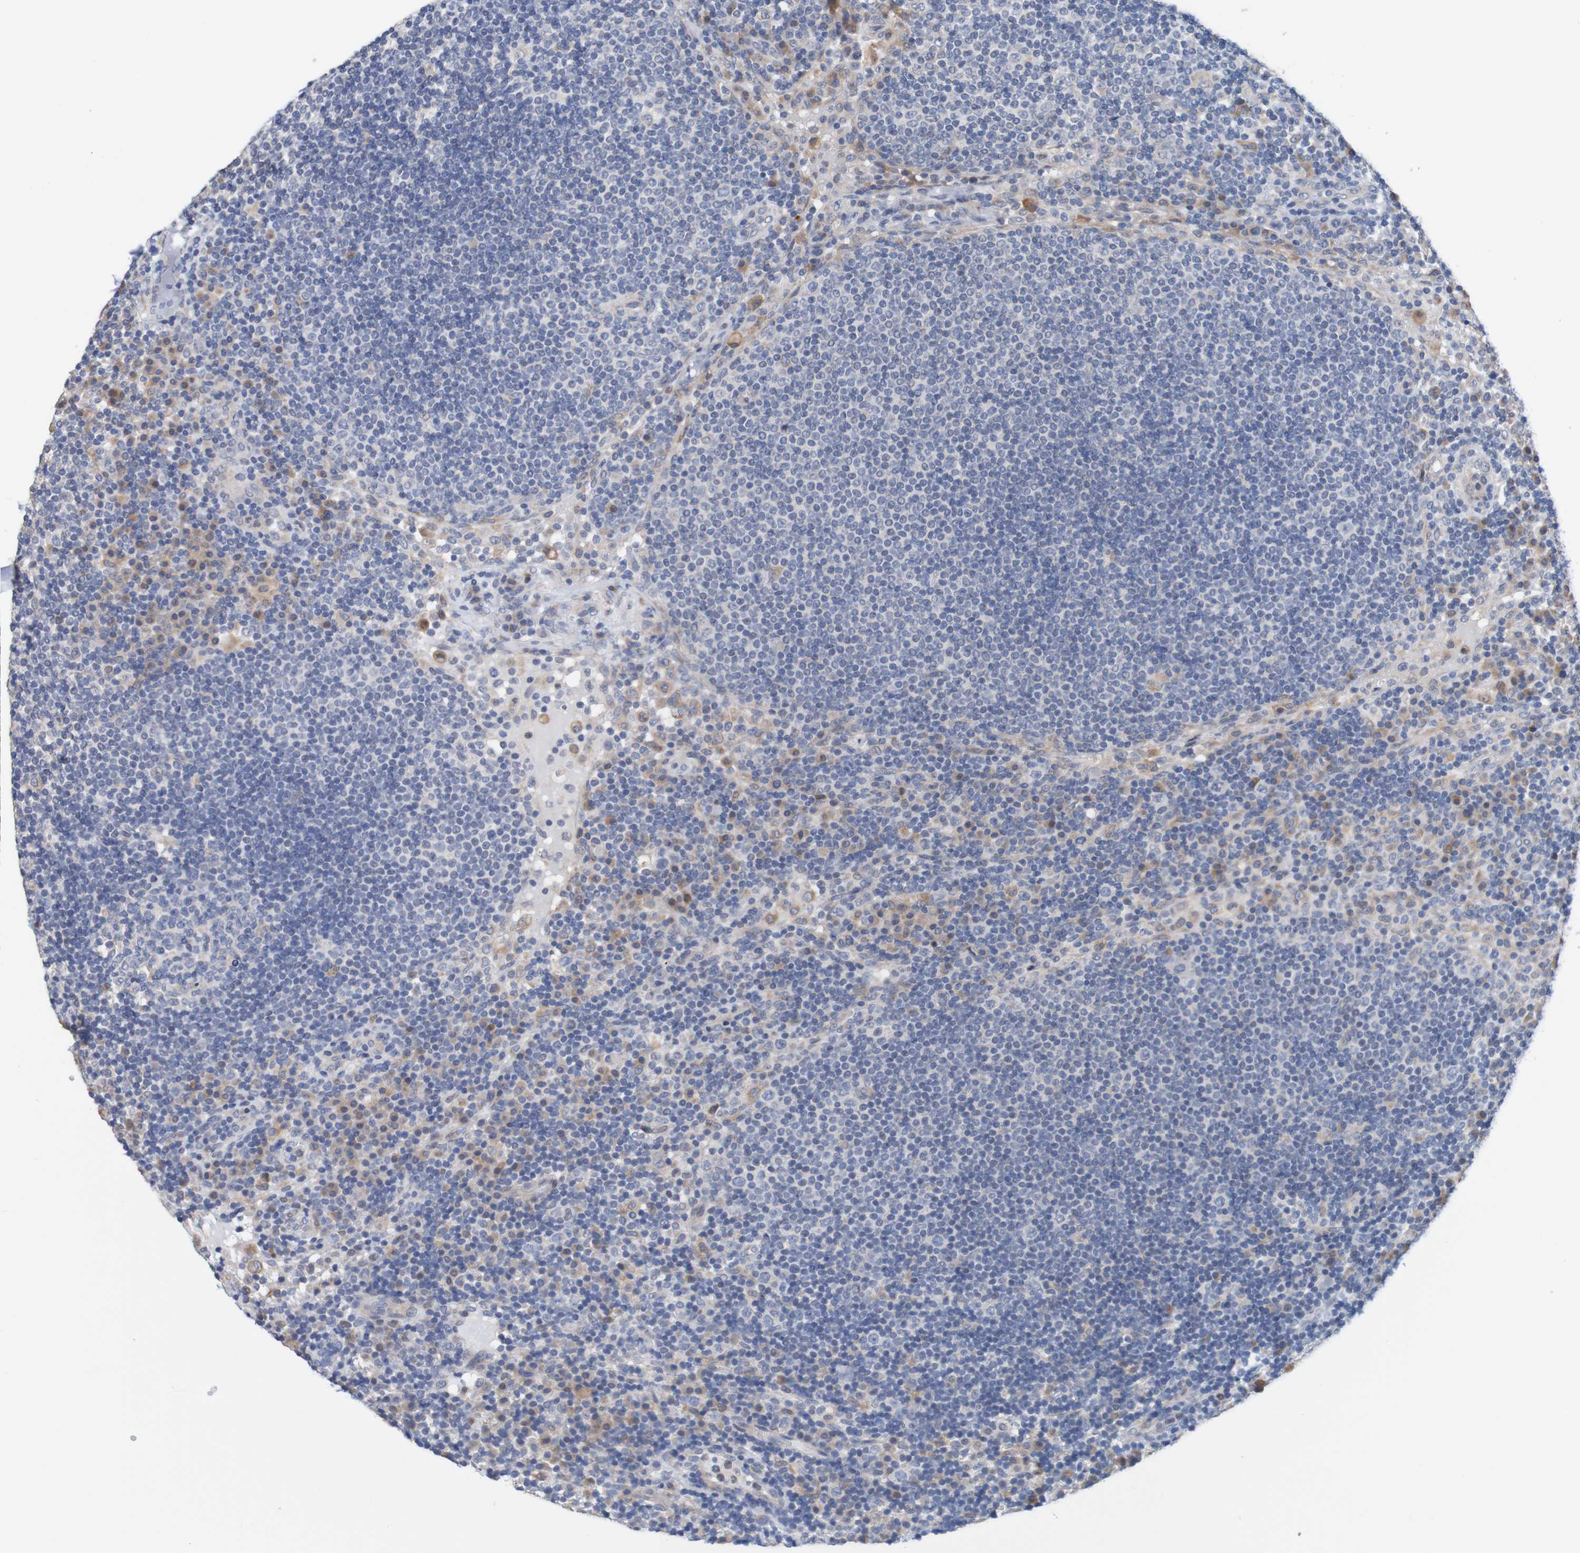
{"staining": {"intensity": "weak", "quantity": "<25%", "location": "cytoplasmic/membranous"}, "tissue": "lymph node", "cell_type": "Germinal center cells", "image_type": "normal", "snomed": [{"axis": "morphology", "description": "Normal tissue, NOS"}, {"axis": "topography", "description": "Lymph node"}], "caption": "Immunohistochemistry histopathology image of benign lymph node: lymph node stained with DAB reveals no significant protein expression in germinal center cells. Brightfield microscopy of immunohistochemistry (IHC) stained with DAB (brown) and hematoxylin (blue), captured at high magnification.", "gene": "FIBP", "patient": {"sex": "female", "age": 53}}